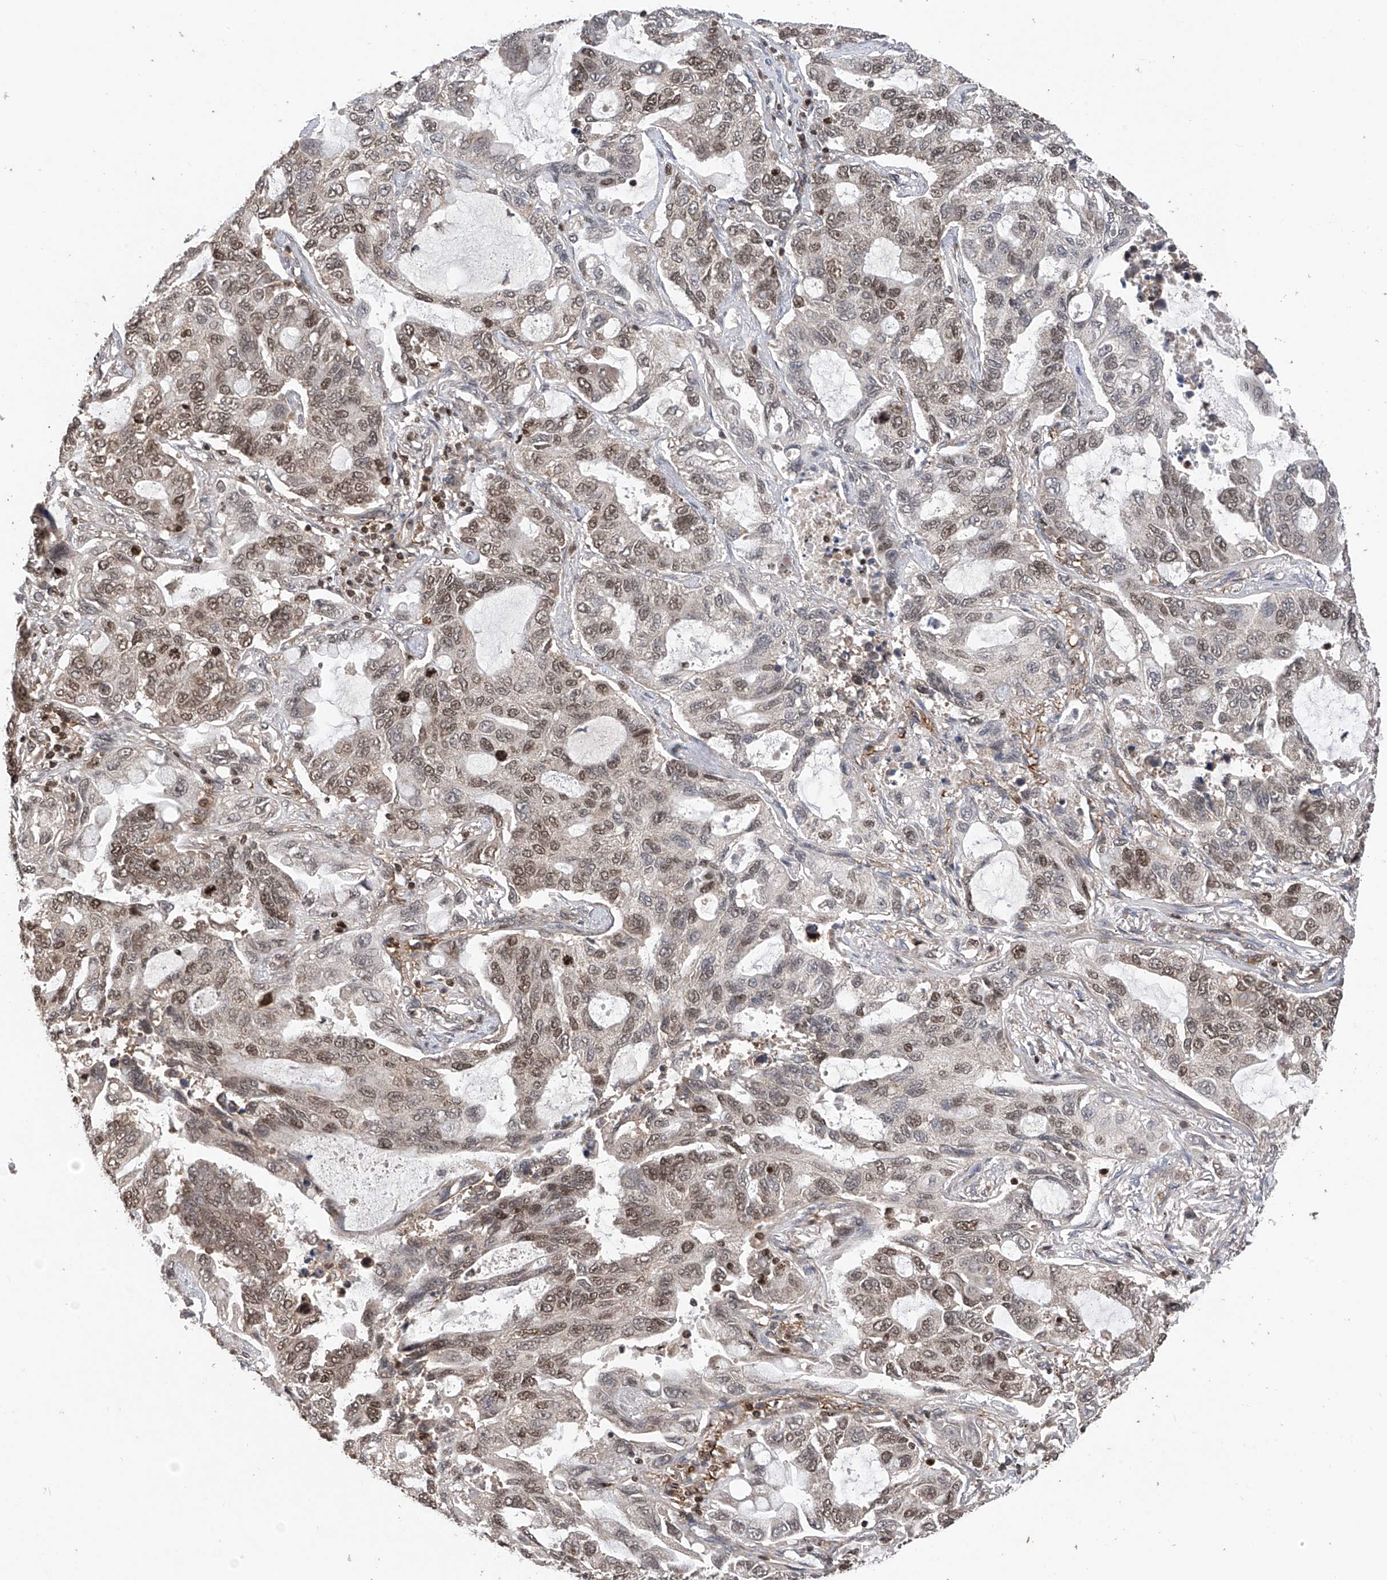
{"staining": {"intensity": "moderate", "quantity": "25%-75%", "location": "nuclear"}, "tissue": "lung cancer", "cell_type": "Tumor cells", "image_type": "cancer", "snomed": [{"axis": "morphology", "description": "Adenocarcinoma, NOS"}, {"axis": "topography", "description": "Lung"}], "caption": "IHC histopathology image of human lung cancer stained for a protein (brown), which demonstrates medium levels of moderate nuclear expression in about 25%-75% of tumor cells.", "gene": "DNAJC9", "patient": {"sex": "male", "age": 64}}